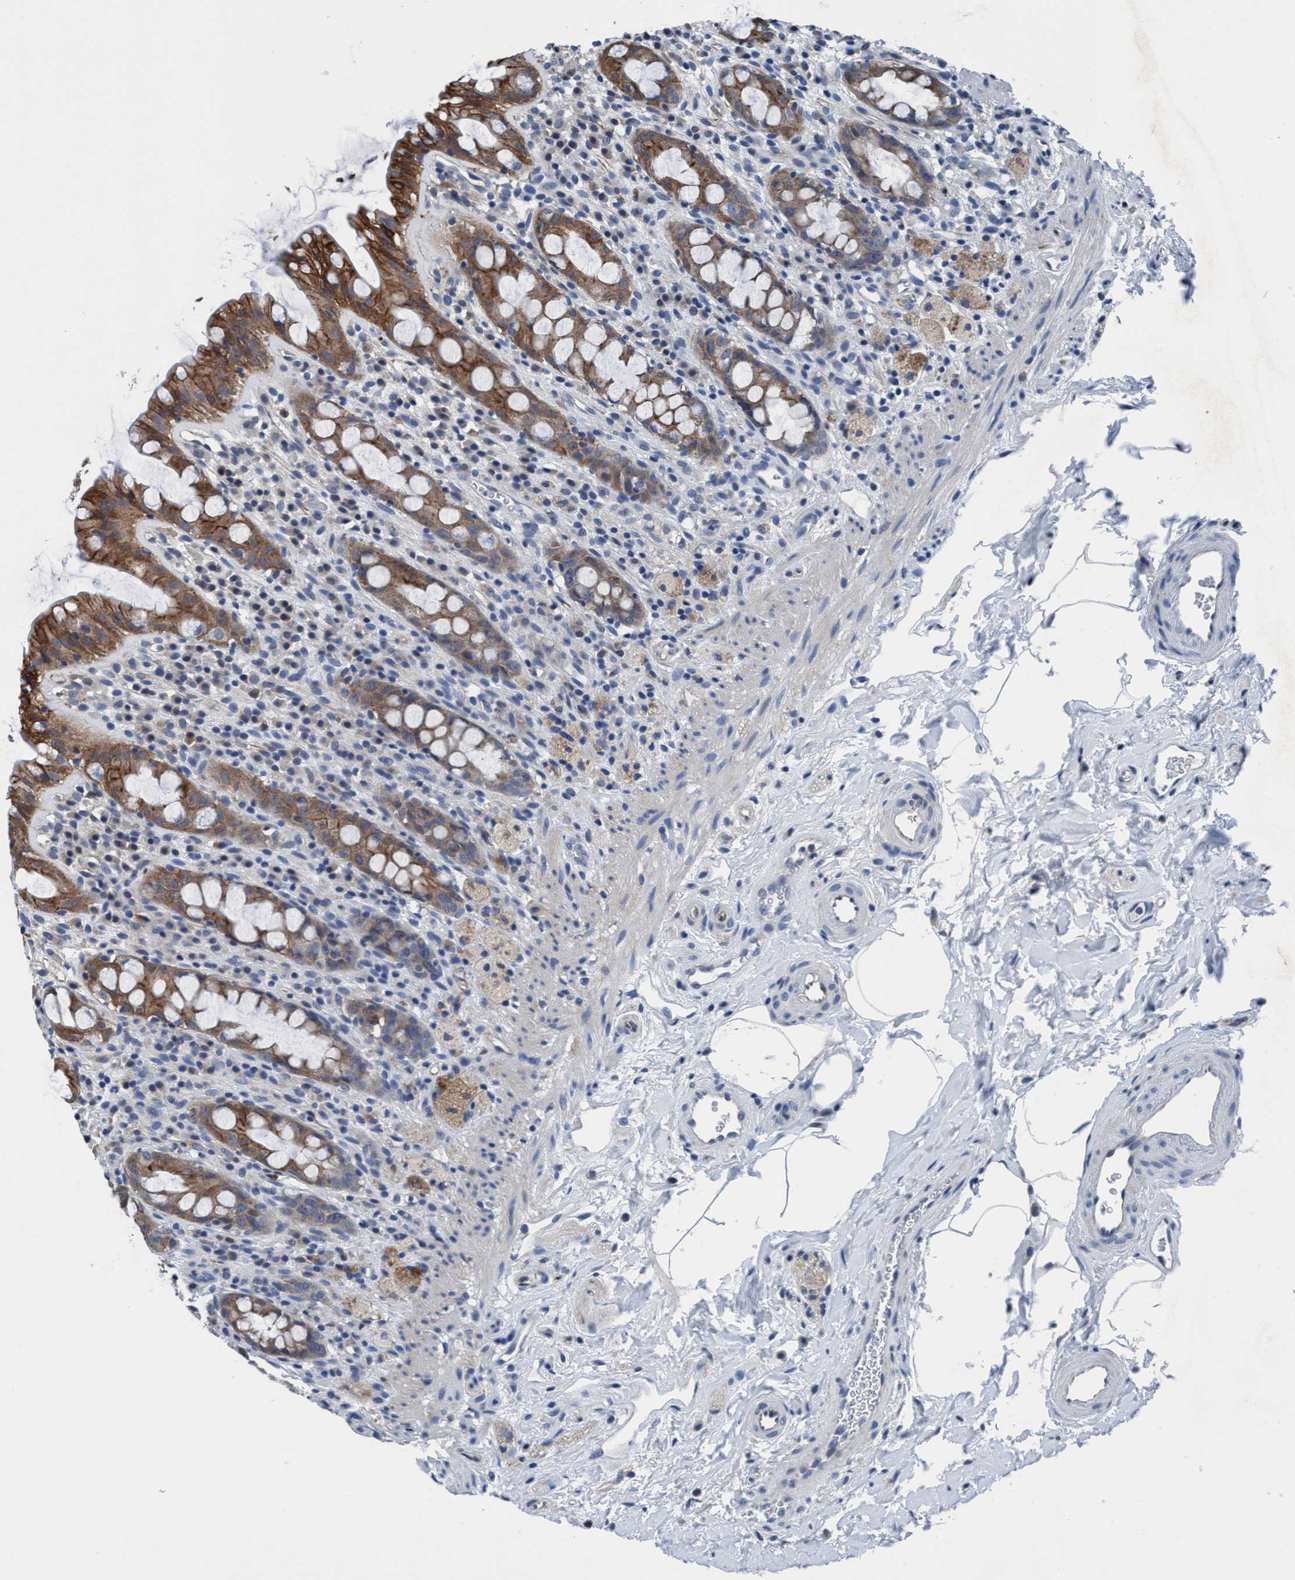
{"staining": {"intensity": "moderate", "quantity": ">75%", "location": "cytoplasmic/membranous"}, "tissue": "rectum", "cell_type": "Glandular cells", "image_type": "normal", "snomed": [{"axis": "morphology", "description": "Normal tissue, NOS"}, {"axis": "topography", "description": "Rectum"}], "caption": "This photomicrograph demonstrates IHC staining of normal human rectum, with medium moderate cytoplasmic/membranous expression in about >75% of glandular cells.", "gene": "TMEM94", "patient": {"sex": "male", "age": 44}}